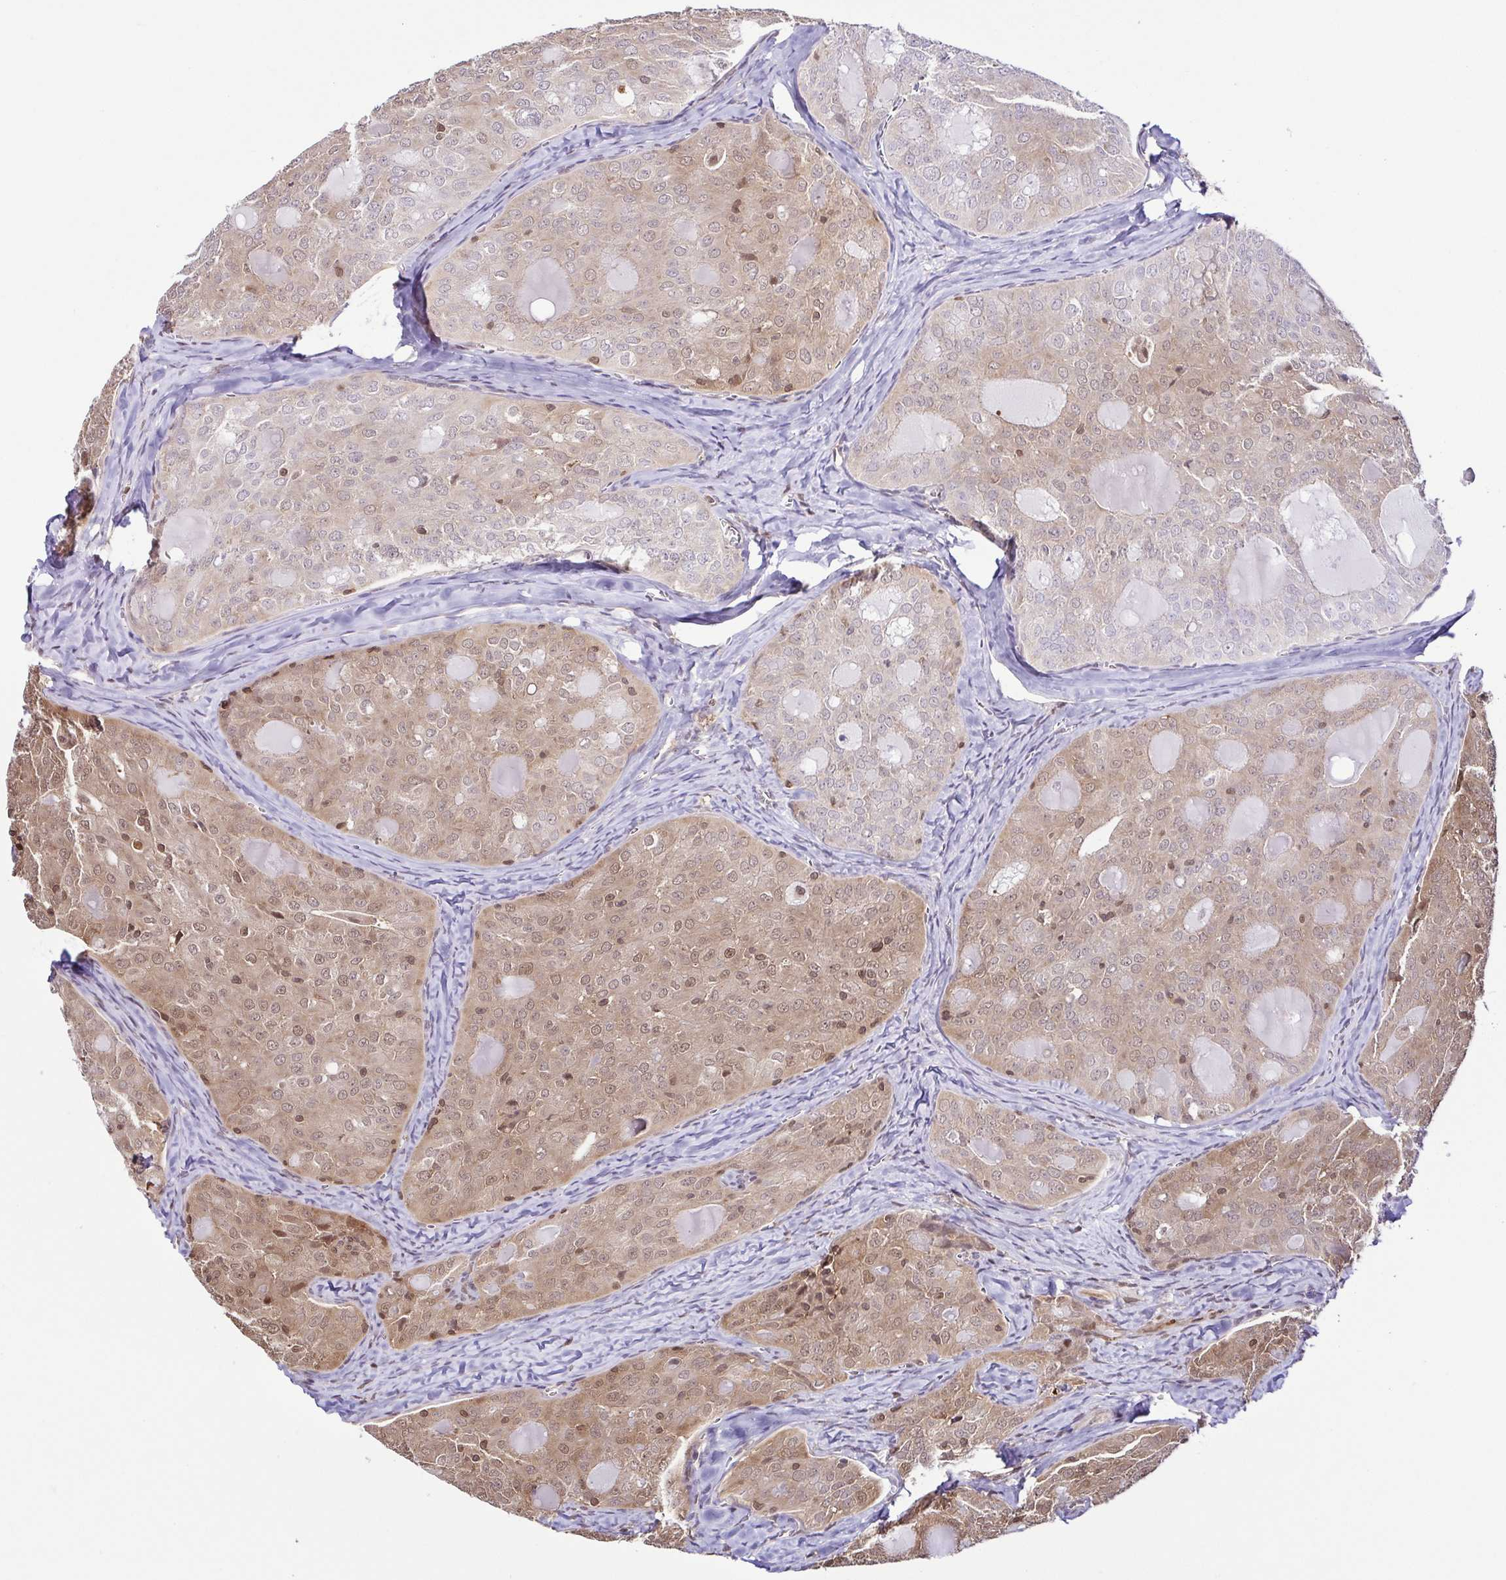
{"staining": {"intensity": "weak", "quantity": "25%-75%", "location": "cytoplasmic/membranous,nuclear"}, "tissue": "thyroid cancer", "cell_type": "Tumor cells", "image_type": "cancer", "snomed": [{"axis": "morphology", "description": "Follicular adenoma carcinoma, NOS"}, {"axis": "topography", "description": "Thyroid gland"}], "caption": "Immunohistochemistry (IHC) (DAB (3,3'-diaminobenzidine)) staining of human thyroid cancer exhibits weak cytoplasmic/membranous and nuclear protein positivity in about 25%-75% of tumor cells. (brown staining indicates protein expression, while blue staining denotes nuclei).", "gene": "PSMB9", "patient": {"sex": "male", "age": 75}}